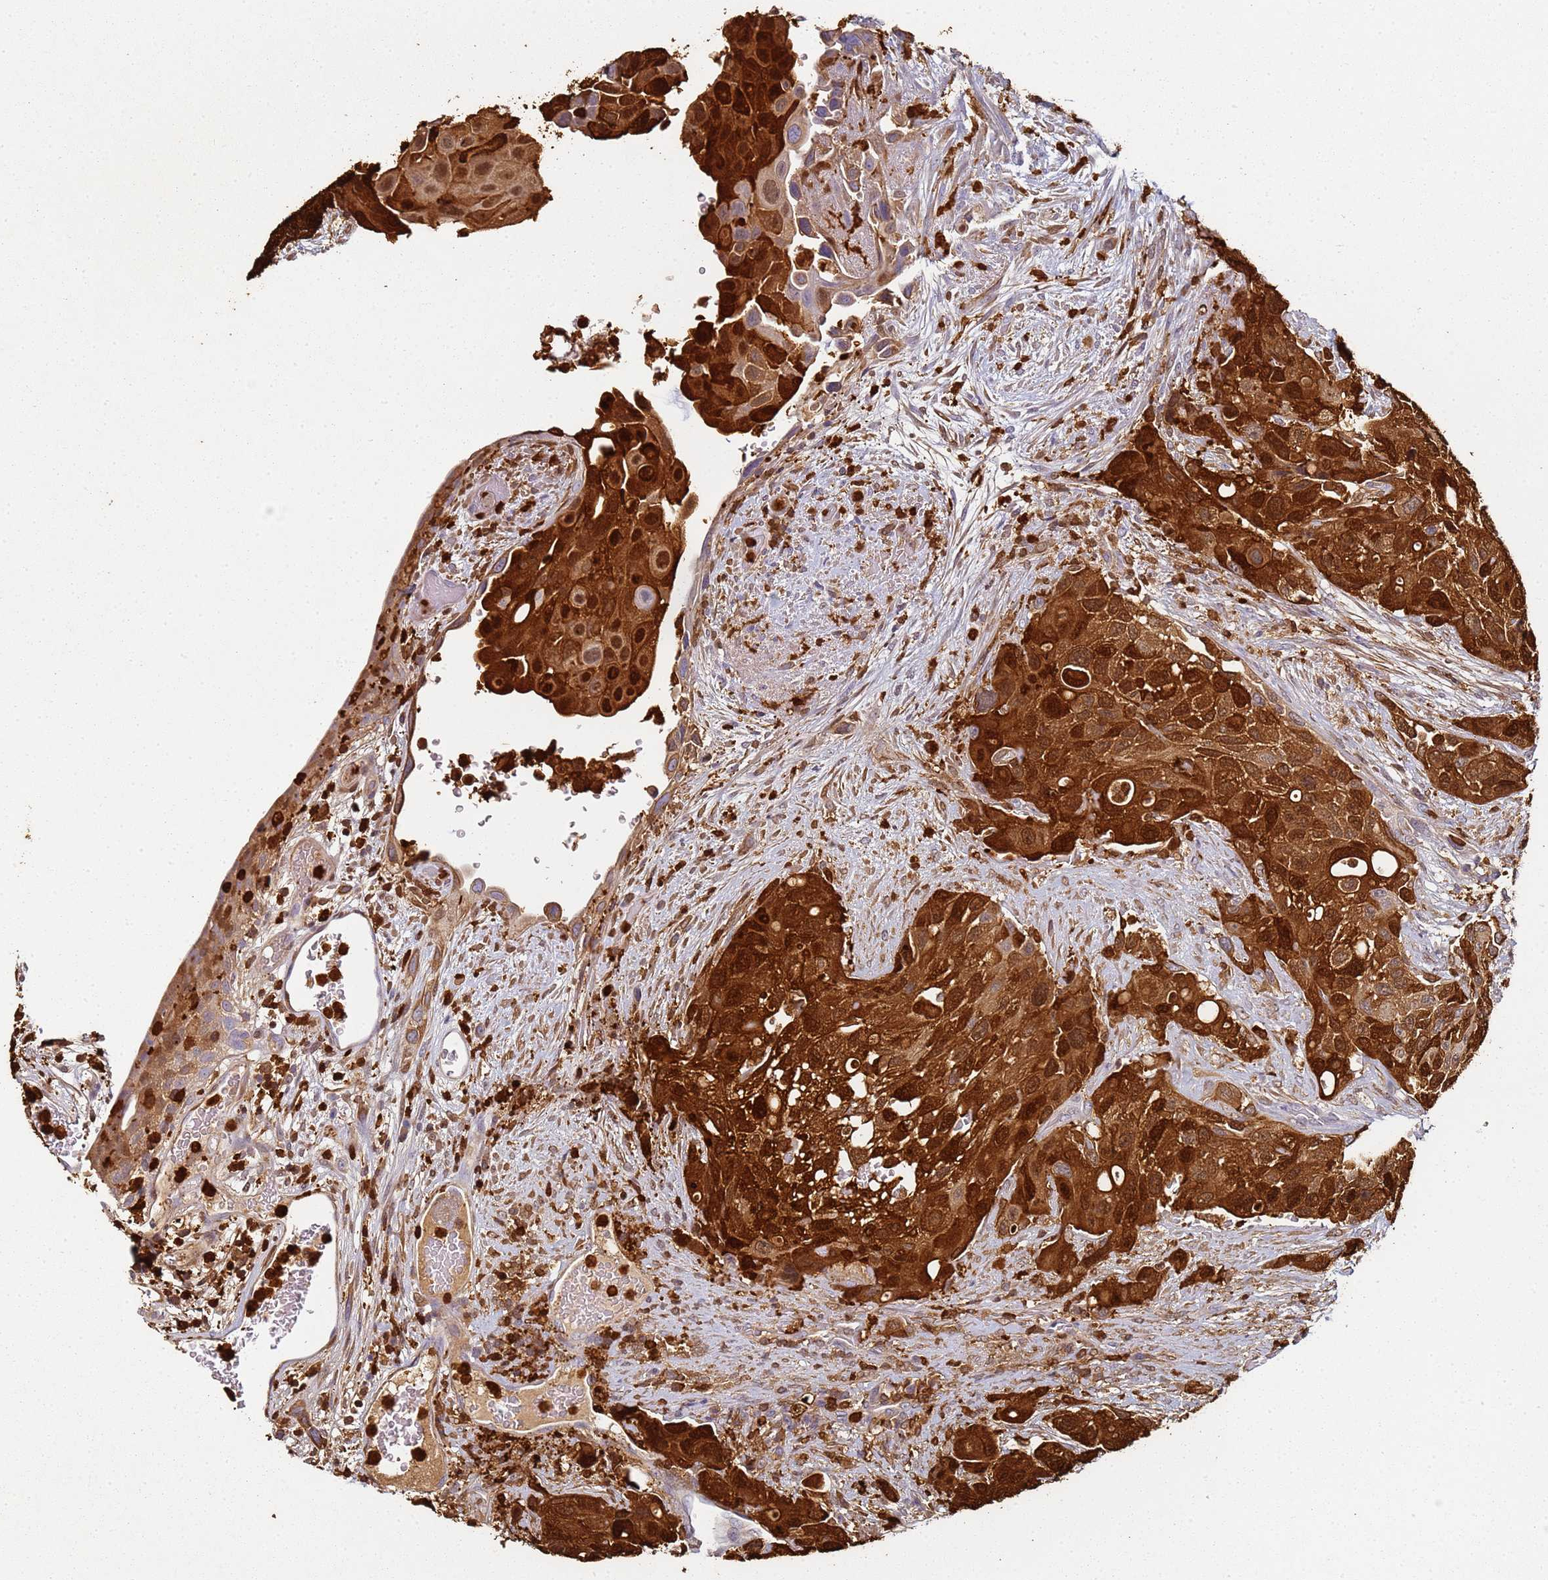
{"staining": {"intensity": "strong", "quantity": ">75%", "location": "cytoplasmic/membranous,nuclear"}, "tissue": "urothelial cancer", "cell_type": "Tumor cells", "image_type": "cancer", "snomed": [{"axis": "morphology", "description": "Normal tissue, NOS"}, {"axis": "morphology", "description": "Urothelial carcinoma, High grade"}, {"axis": "topography", "description": "Vascular tissue"}, {"axis": "topography", "description": "Urinary bladder"}], "caption": "There is high levels of strong cytoplasmic/membranous and nuclear positivity in tumor cells of high-grade urothelial carcinoma, as demonstrated by immunohistochemical staining (brown color).", "gene": "S100A4", "patient": {"sex": "female", "age": 56}}